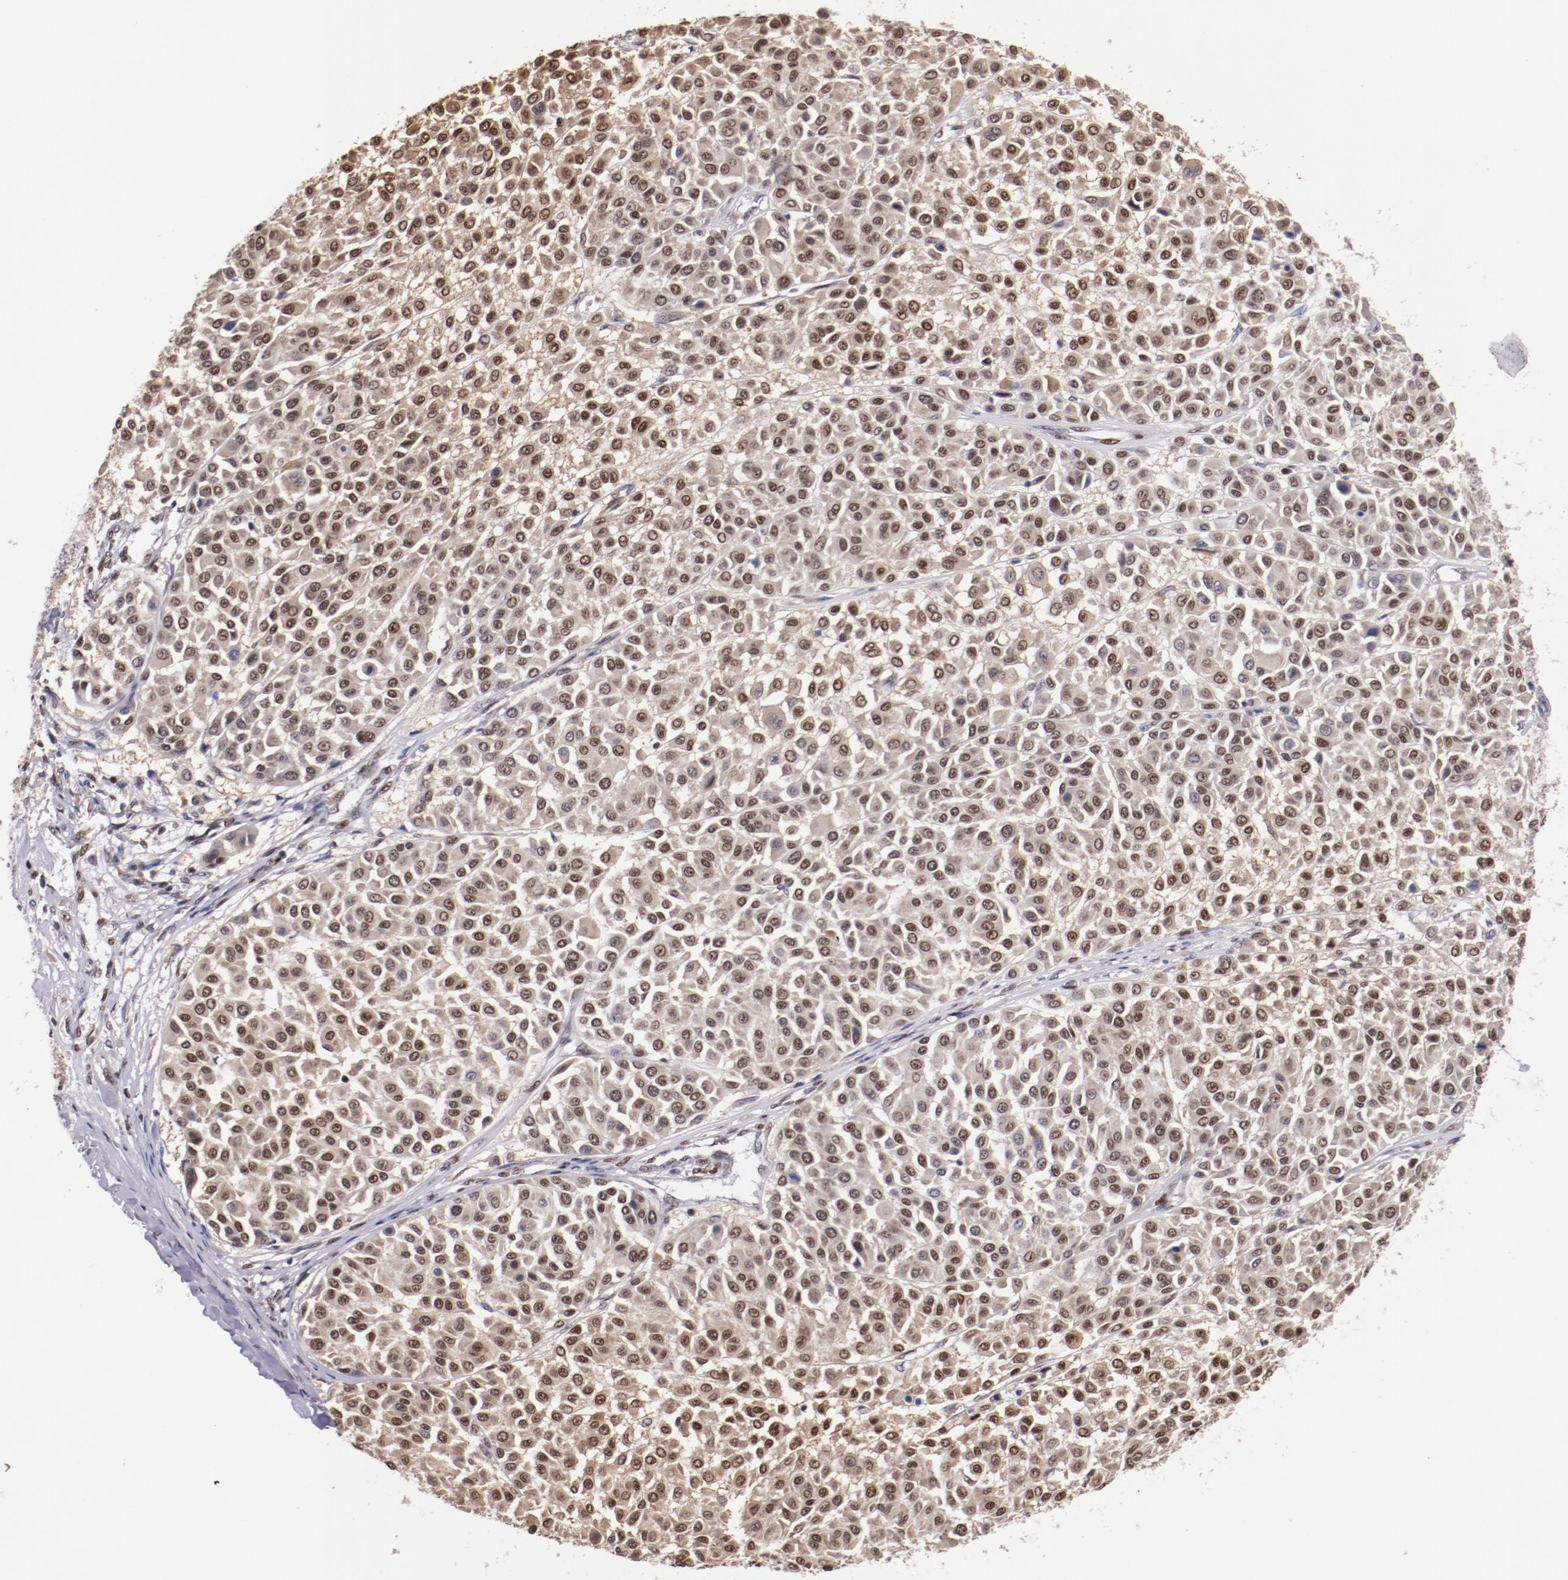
{"staining": {"intensity": "weak", "quantity": "<25%", "location": "nuclear"}, "tissue": "melanoma", "cell_type": "Tumor cells", "image_type": "cancer", "snomed": [{"axis": "morphology", "description": "Malignant melanoma, Metastatic site"}, {"axis": "topography", "description": "Soft tissue"}], "caption": "Tumor cells are negative for brown protein staining in melanoma.", "gene": "SRF", "patient": {"sex": "male", "age": 41}}